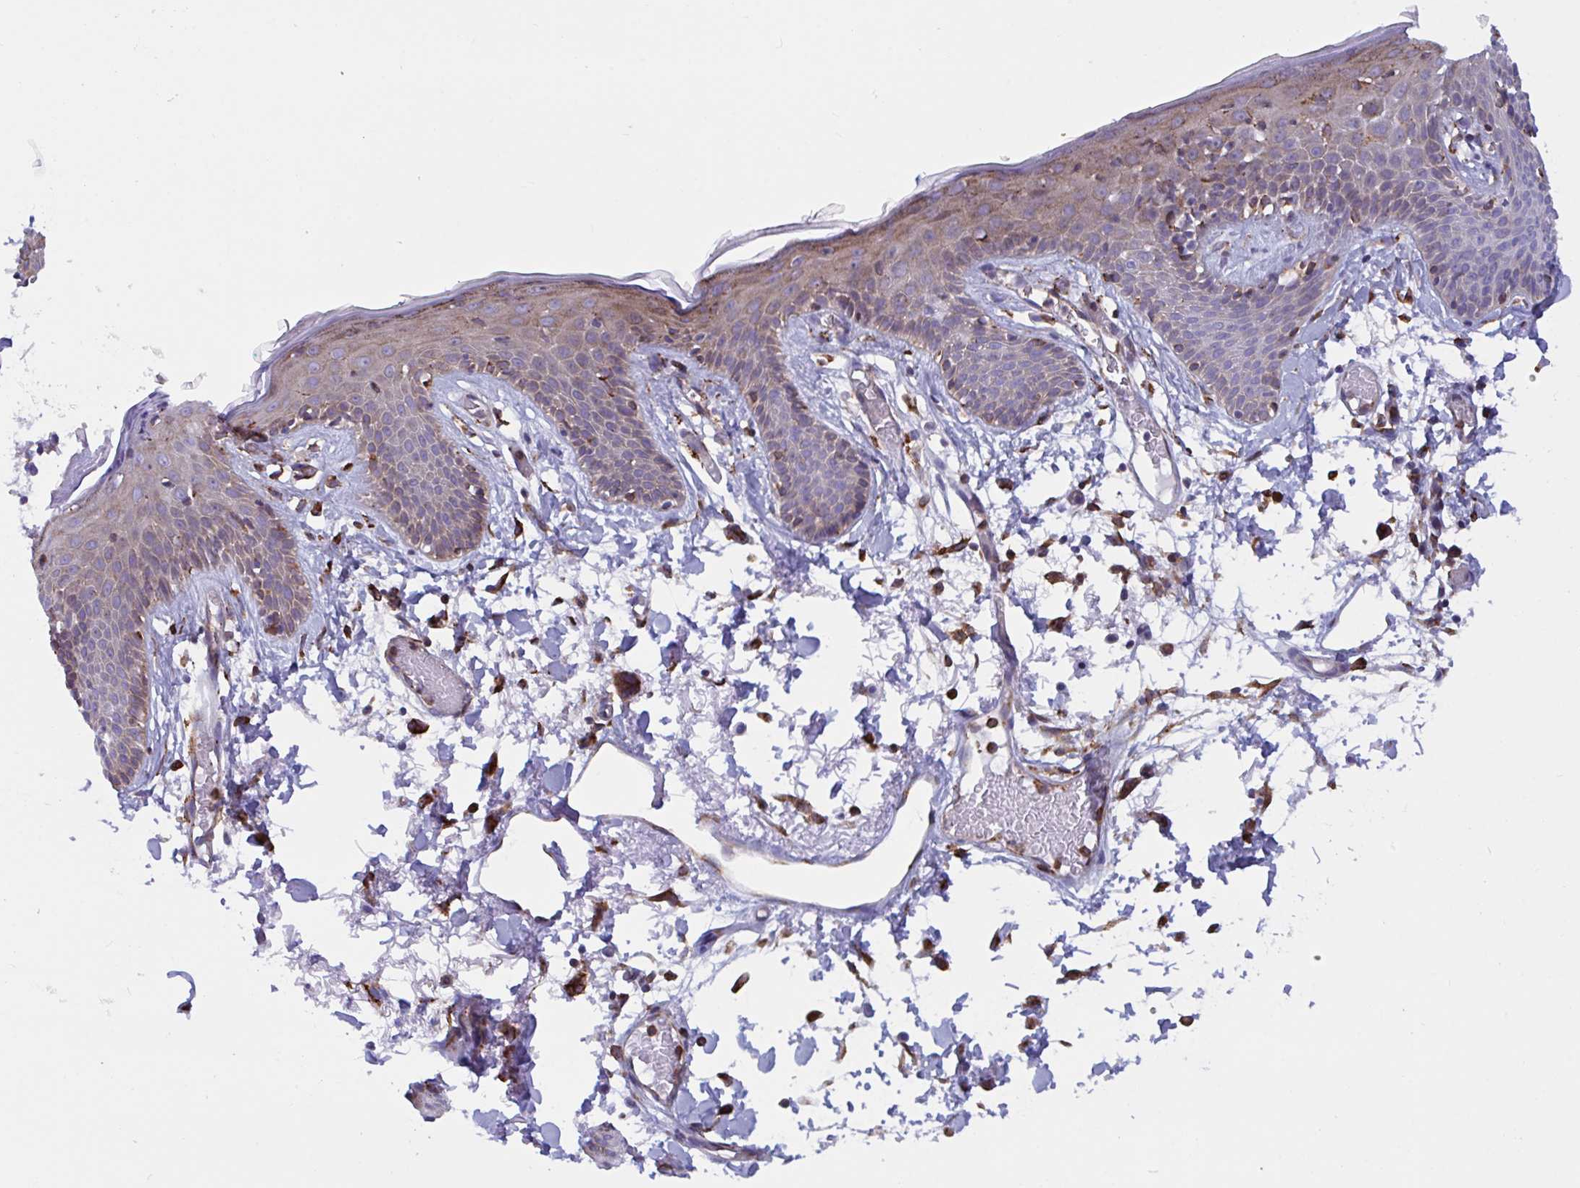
{"staining": {"intensity": "moderate", "quantity": "25%-75%", "location": "cytoplasmic/membranous"}, "tissue": "skin", "cell_type": "Fibroblasts", "image_type": "normal", "snomed": [{"axis": "morphology", "description": "Normal tissue, NOS"}, {"axis": "topography", "description": "Skin"}], "caption": "Protein expression by immunohistochemistry (IHC) demonstrates moderate cytoplasmic/membranous expression in about 25%-75% of fibroblasts in unremarkable skin. The staining was performed using DAB (3,3'-diaminobenzidine), with brown indicating positive protein expression. Nuclei are stained blue with hematoxylin.", "gene": "PEAK3", "patient": {"sex": "male", "age": 79}}